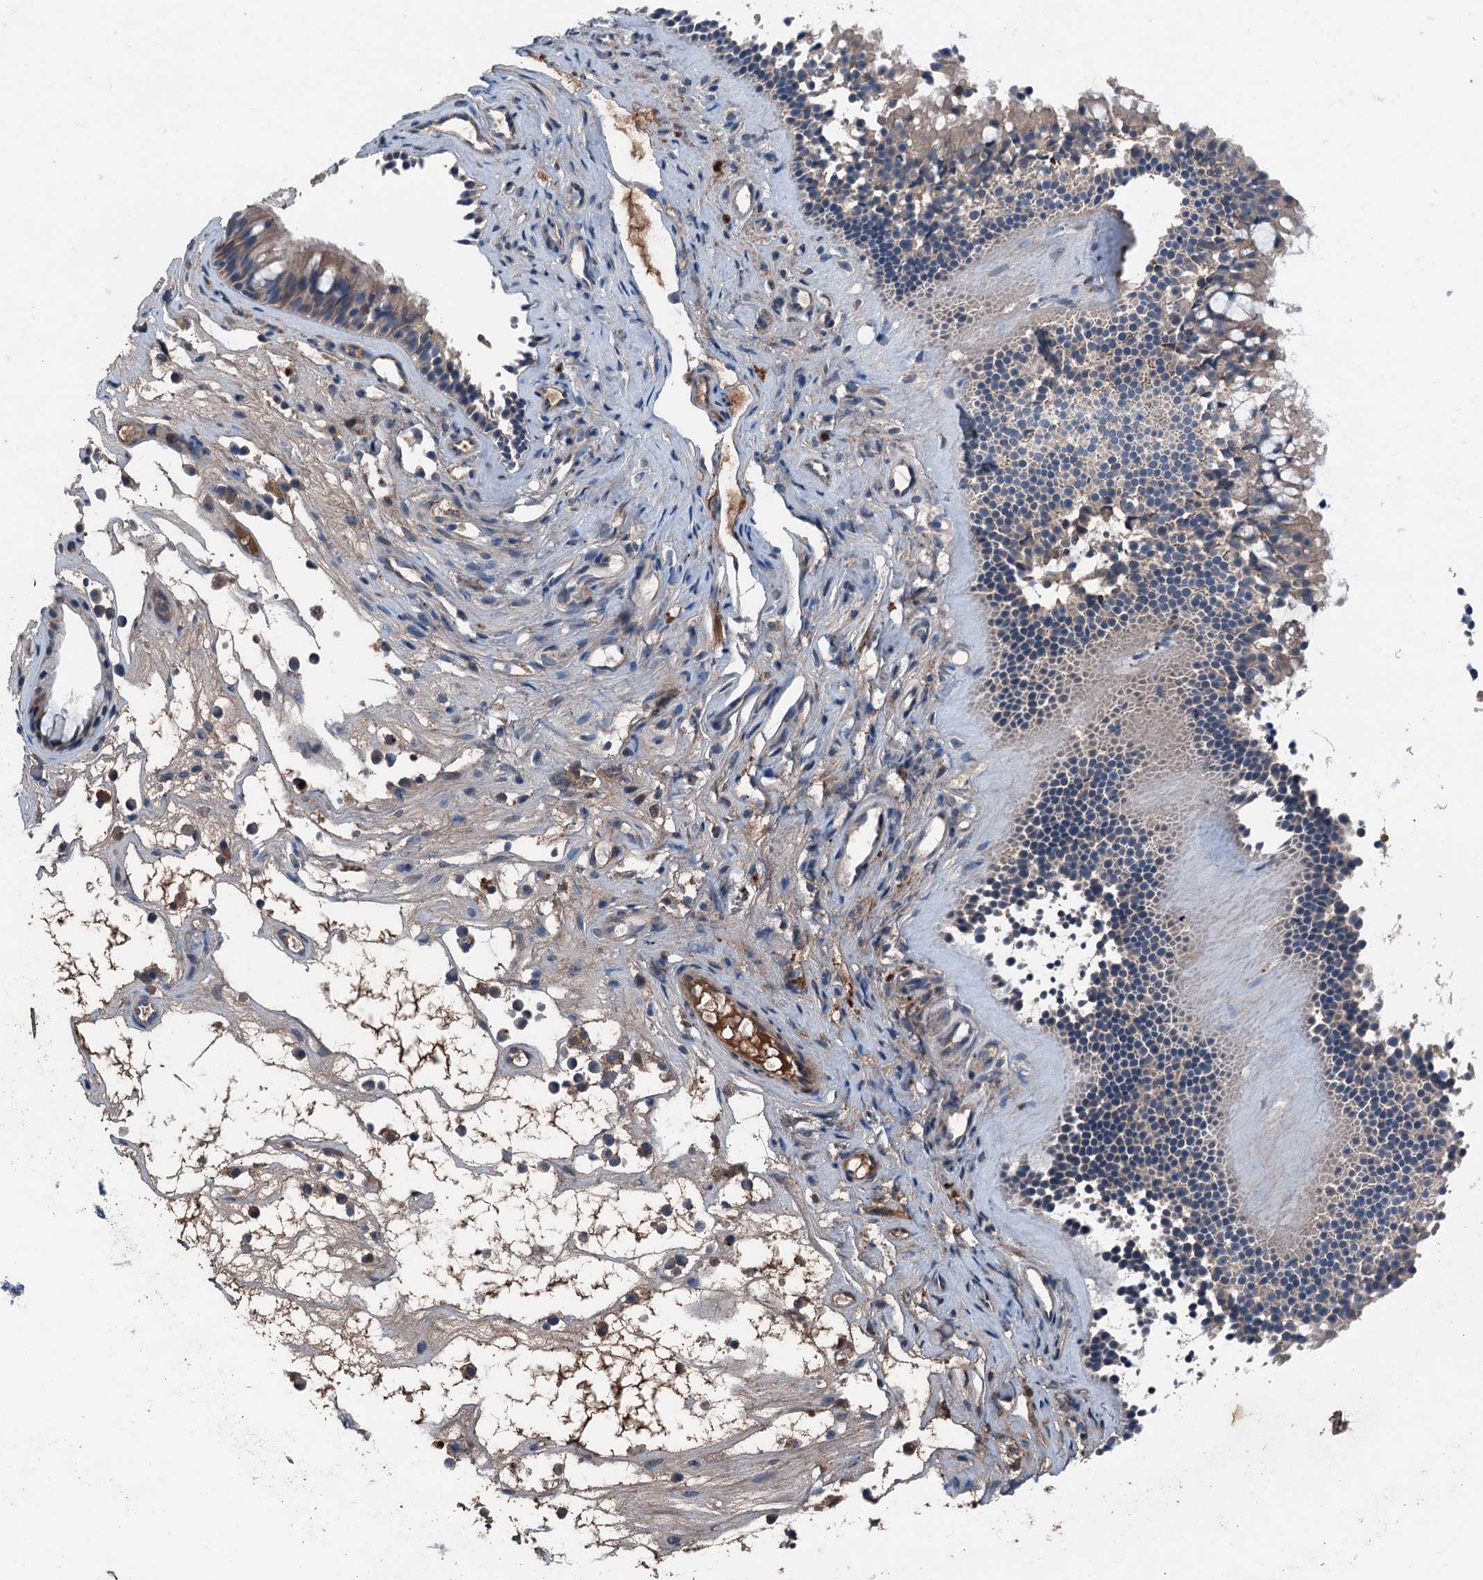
{"staining": {"intensity": "weak", "quantity": "25%-75%", "location": "cytoplasmic/membranous"}, "tissue": "nasopharynx", "cell_type": "Respiratory epithelial cells", "image_type": "normal", "snomed": [{"axis": "morphology", "description": "Normal tissue, NOS"}, {"axis": "morphology", "description": "Inflammation, NOS"}, {"axis": "morphology", "description": "Malignant melanoma, Metastatic site"}, {"axis": "topography", "description": "Nasopharynx"}], "caption": "Immunohistochemistry histopathology image of unremarkable nasopharynx stained for a protein (brown), which reveals low levels of weak cytoplasmic/membranous expression in about 25%-75% of respiratory epithelial cells.", "gene": "SLC2A10", "patient": {"sex": "male", "age": 70}}